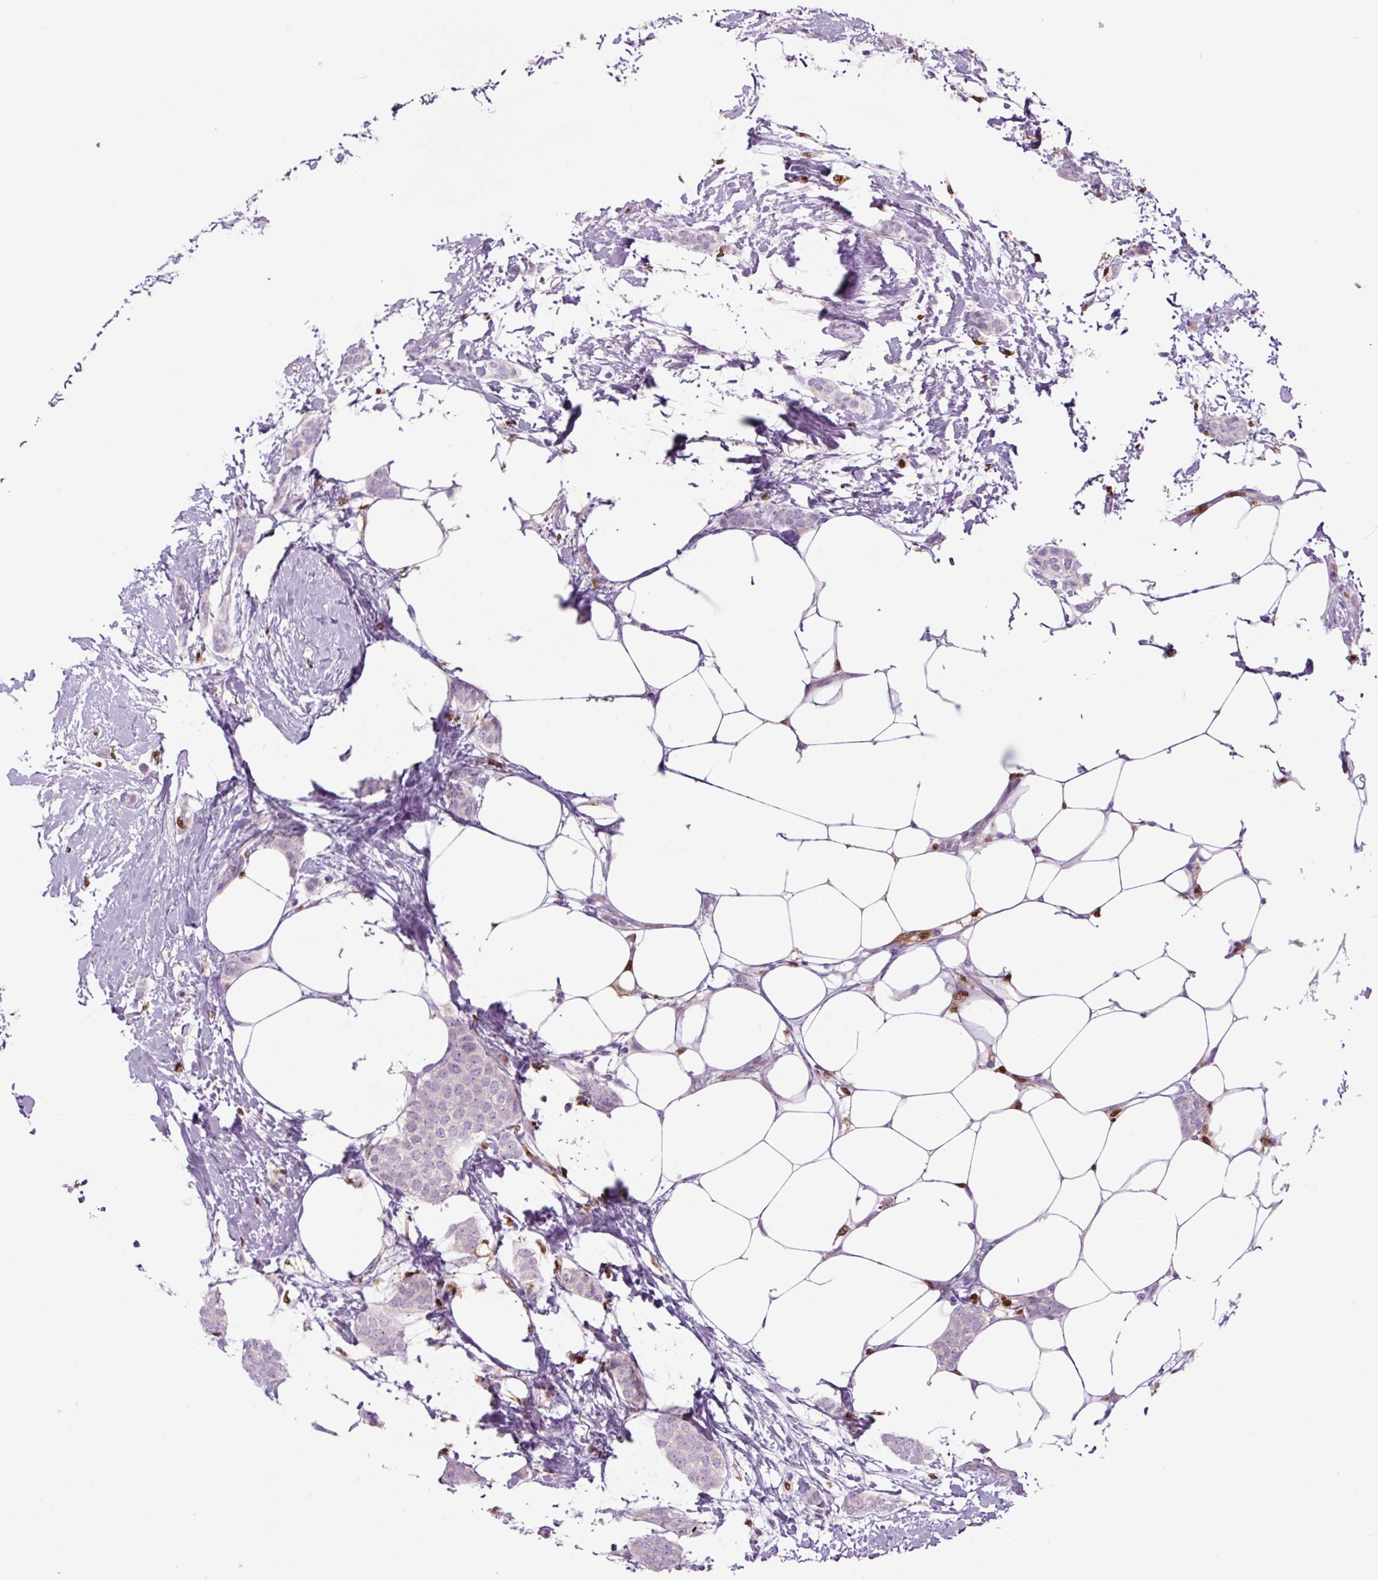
{"staining": {"intensity": "negative", "quantity": "none", "location": "none"}, "tissue": "breast cancer", "cell_type": "Tumor cells", "image_type": "cancer", "snomed": [{"axis": "morphology", "description": "Duct carcinoma"}, {"axis": "topography", "description": "Breast"}], "caption": "Breast cancer (invasive ductal carcinoma) stained for a protein using immunohistochemistry demonstrates no positivity tumor cells.", "gene": "SPI1", "patient": {"sex": "female", "age": 72}}